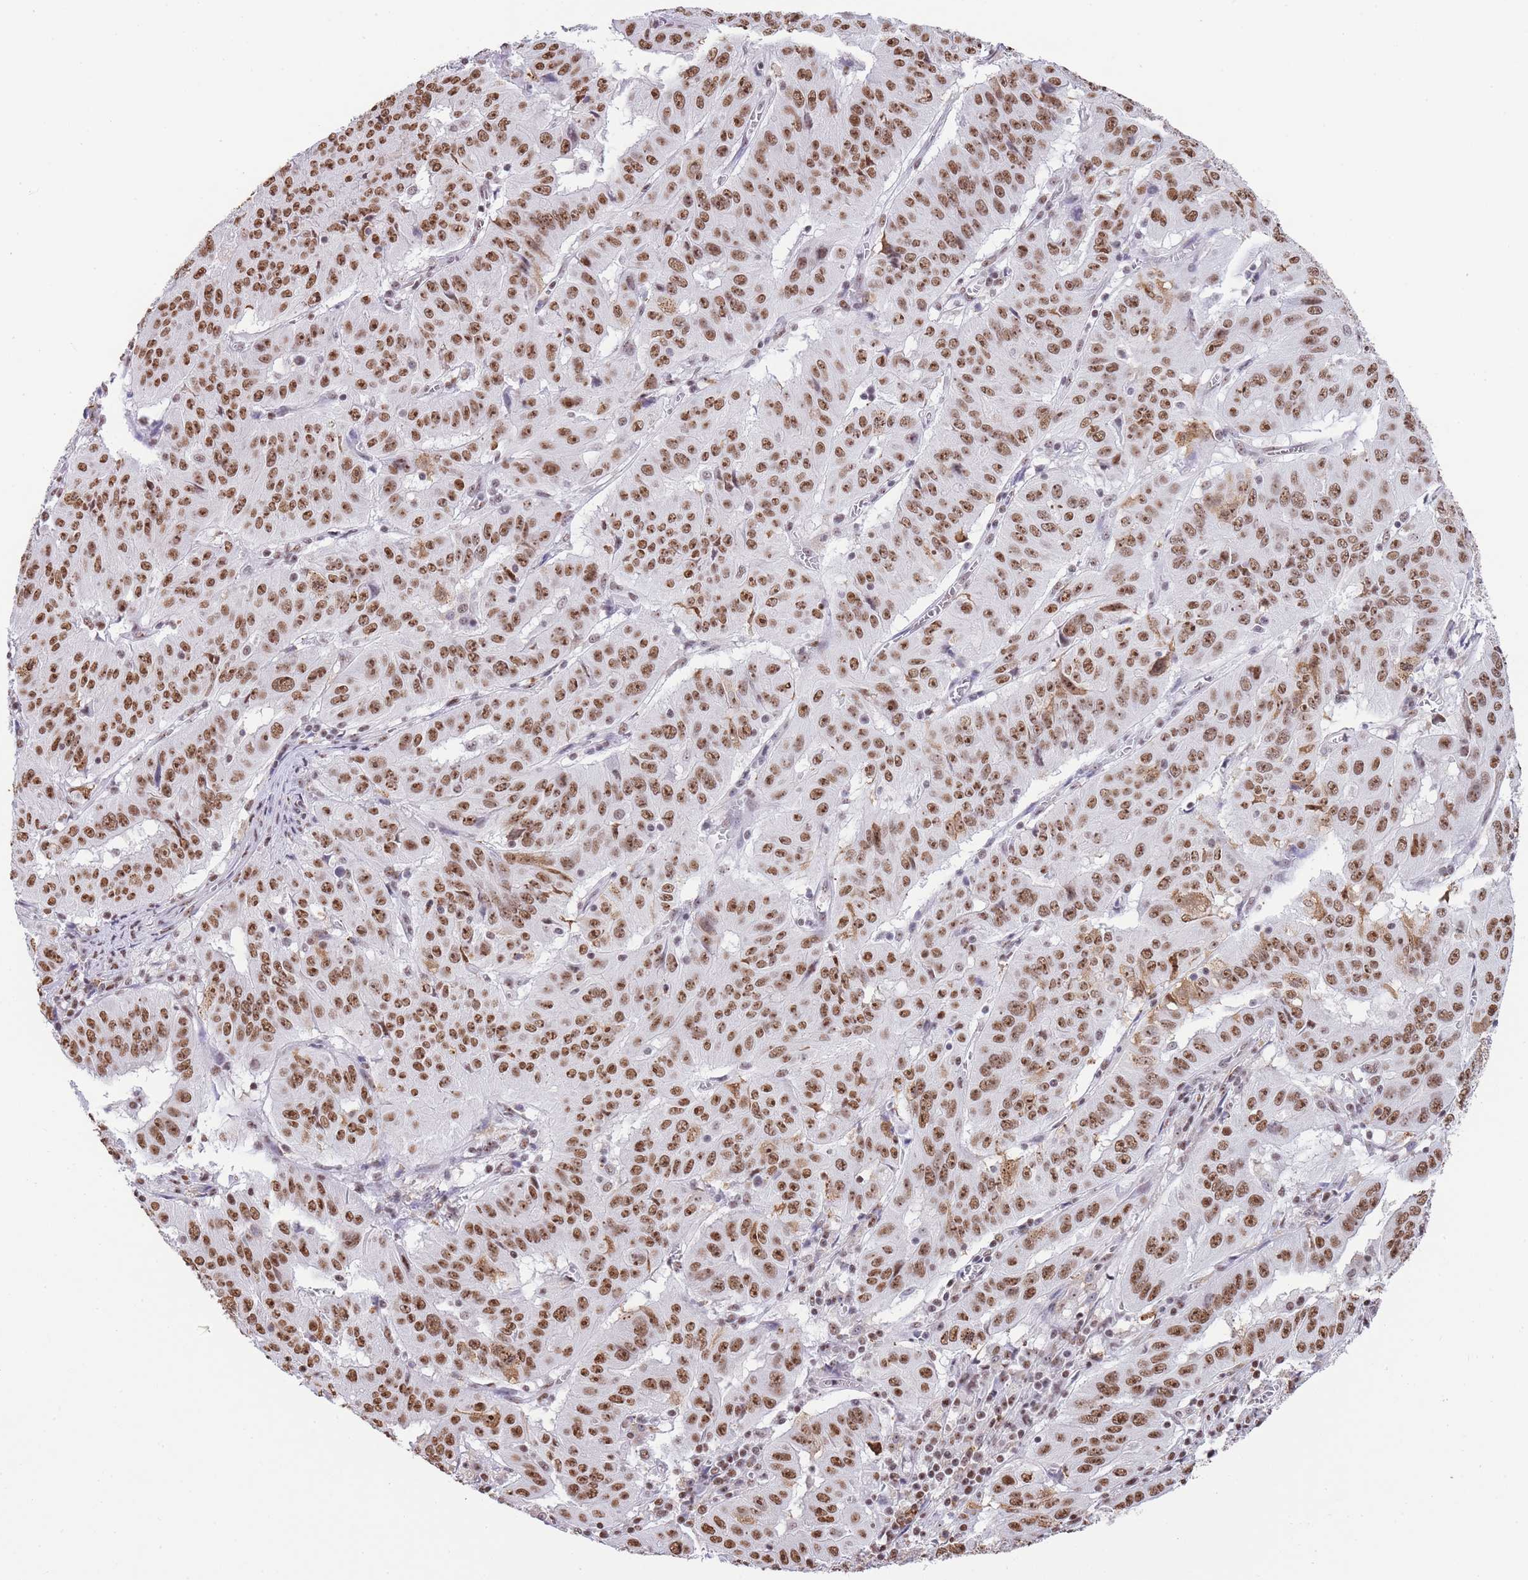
{"staining": {"intensity": "moderate", "quantity": ">75%", "location": "nuclear"}, "tissue": "pancreatic cancer", "cell_type": "Tumor cells", "image_type": "cancer", "snomed": [{"axis": "morphology", "description": "Adenocarcinoma, NOS"}, {"axis": "topography", "description": "Pancreas"}], "caption": "Immunohistochemistry image of neoplastic tissue: human pancreatic cancer stained using immunohistochemistry shows medium levels of moderate protein expression localized specifically in the nuclear of tumor cells, appearing as a nuclear brown color.", "gene": "EVC2", "patient": {"sex": "male", "age": 63}}